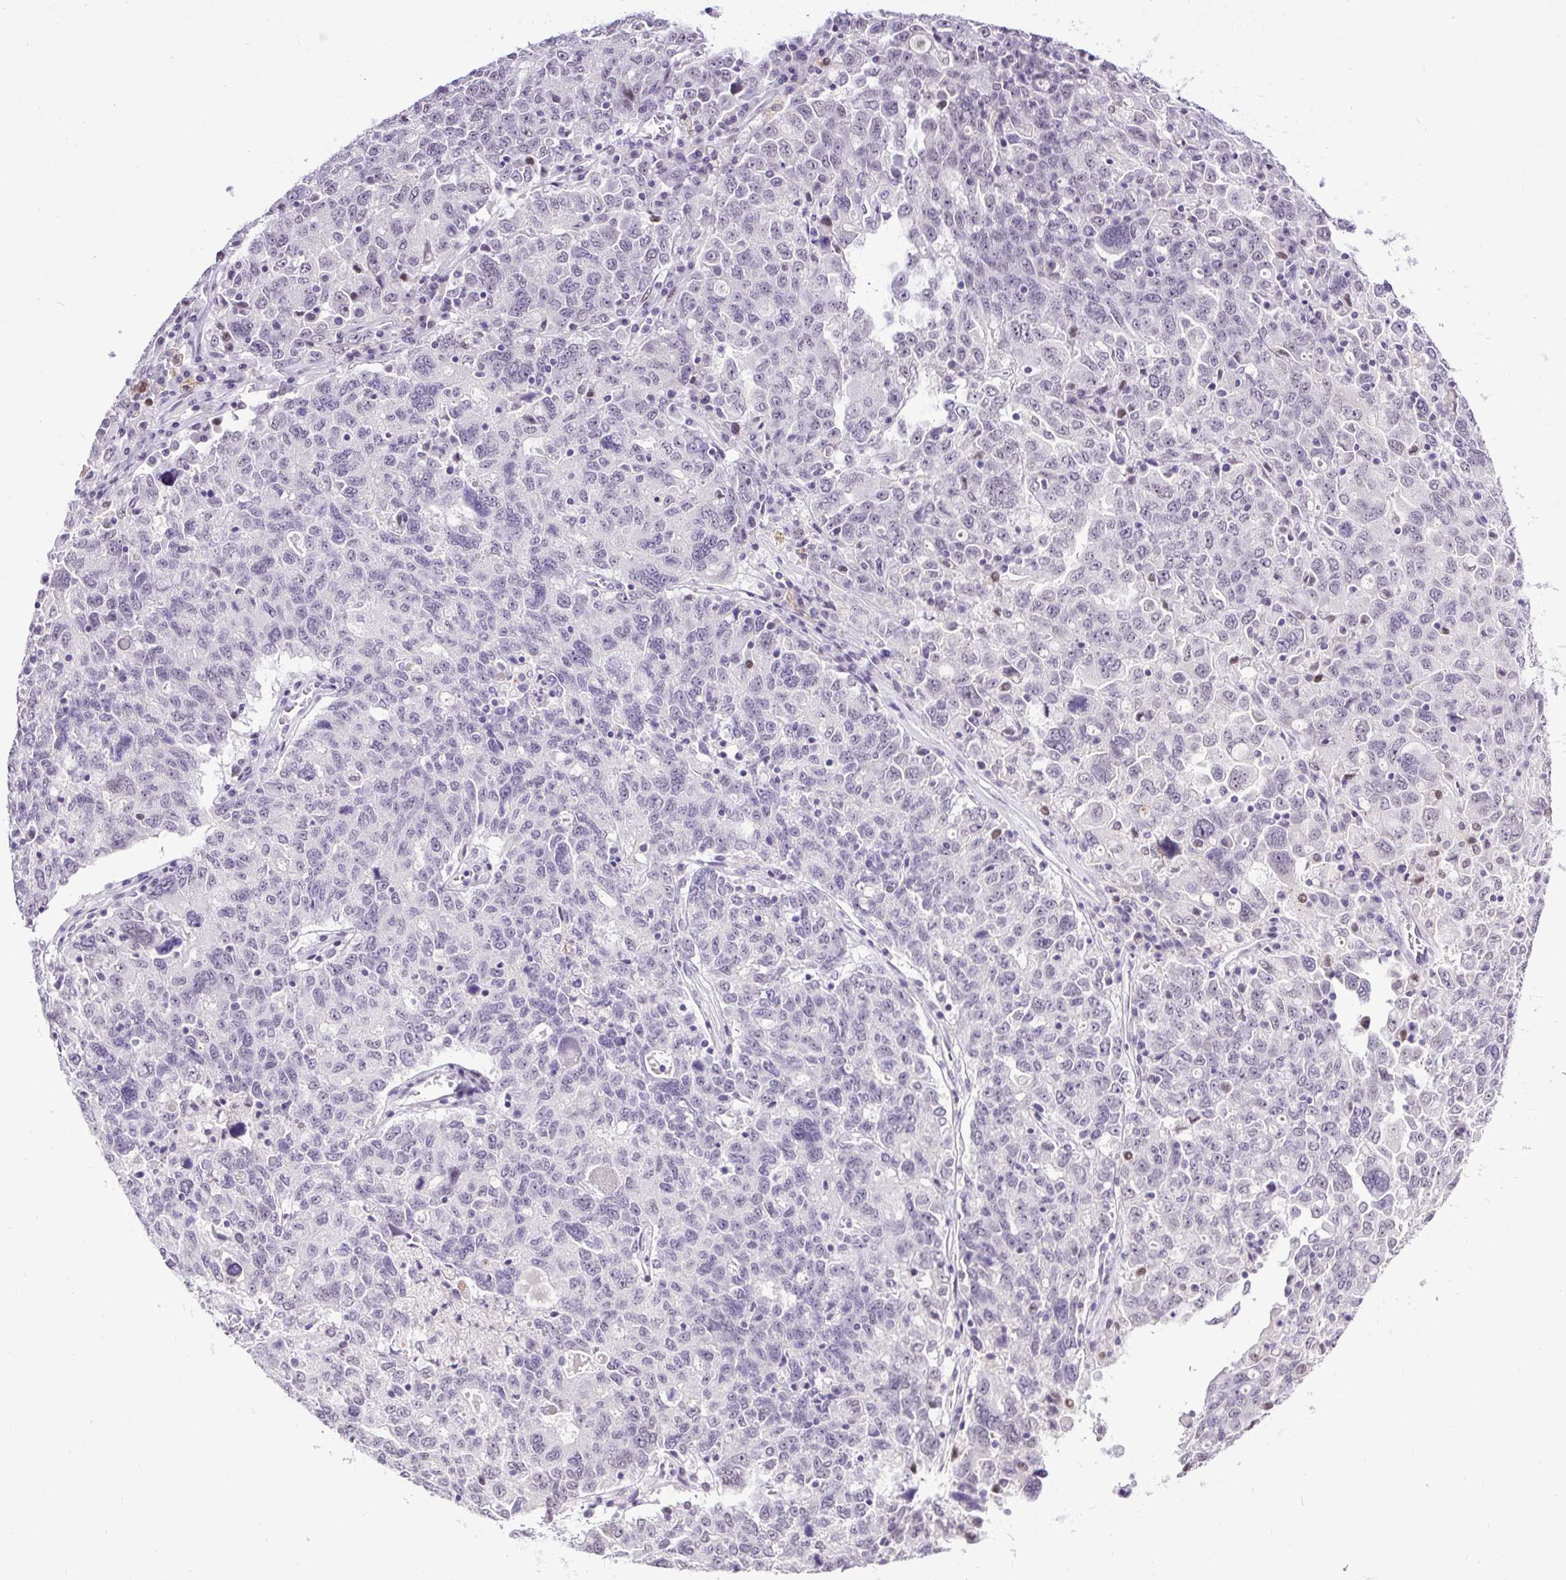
{"staining": {"intensity": "negative", "quantity": "none", "location": "none"}, "tissue": "ovarian cancer", "cell_type": "Tumor cells", "image_type": "cancer", "snomed": [{"axis": "morphology", "description": "Carcinoma, endometroid"}, {"axis": "topography", "description": "Ovary"}], "caption": "DAB (3,3'-diaminobenzidine) immunohistochemical staining of human ovarian cancer (endometroid carcinoma) demonstrates no significant staining in tumor cells.", "gene": "WNT10B", "patient": {"sex": "female", "age": 62}}